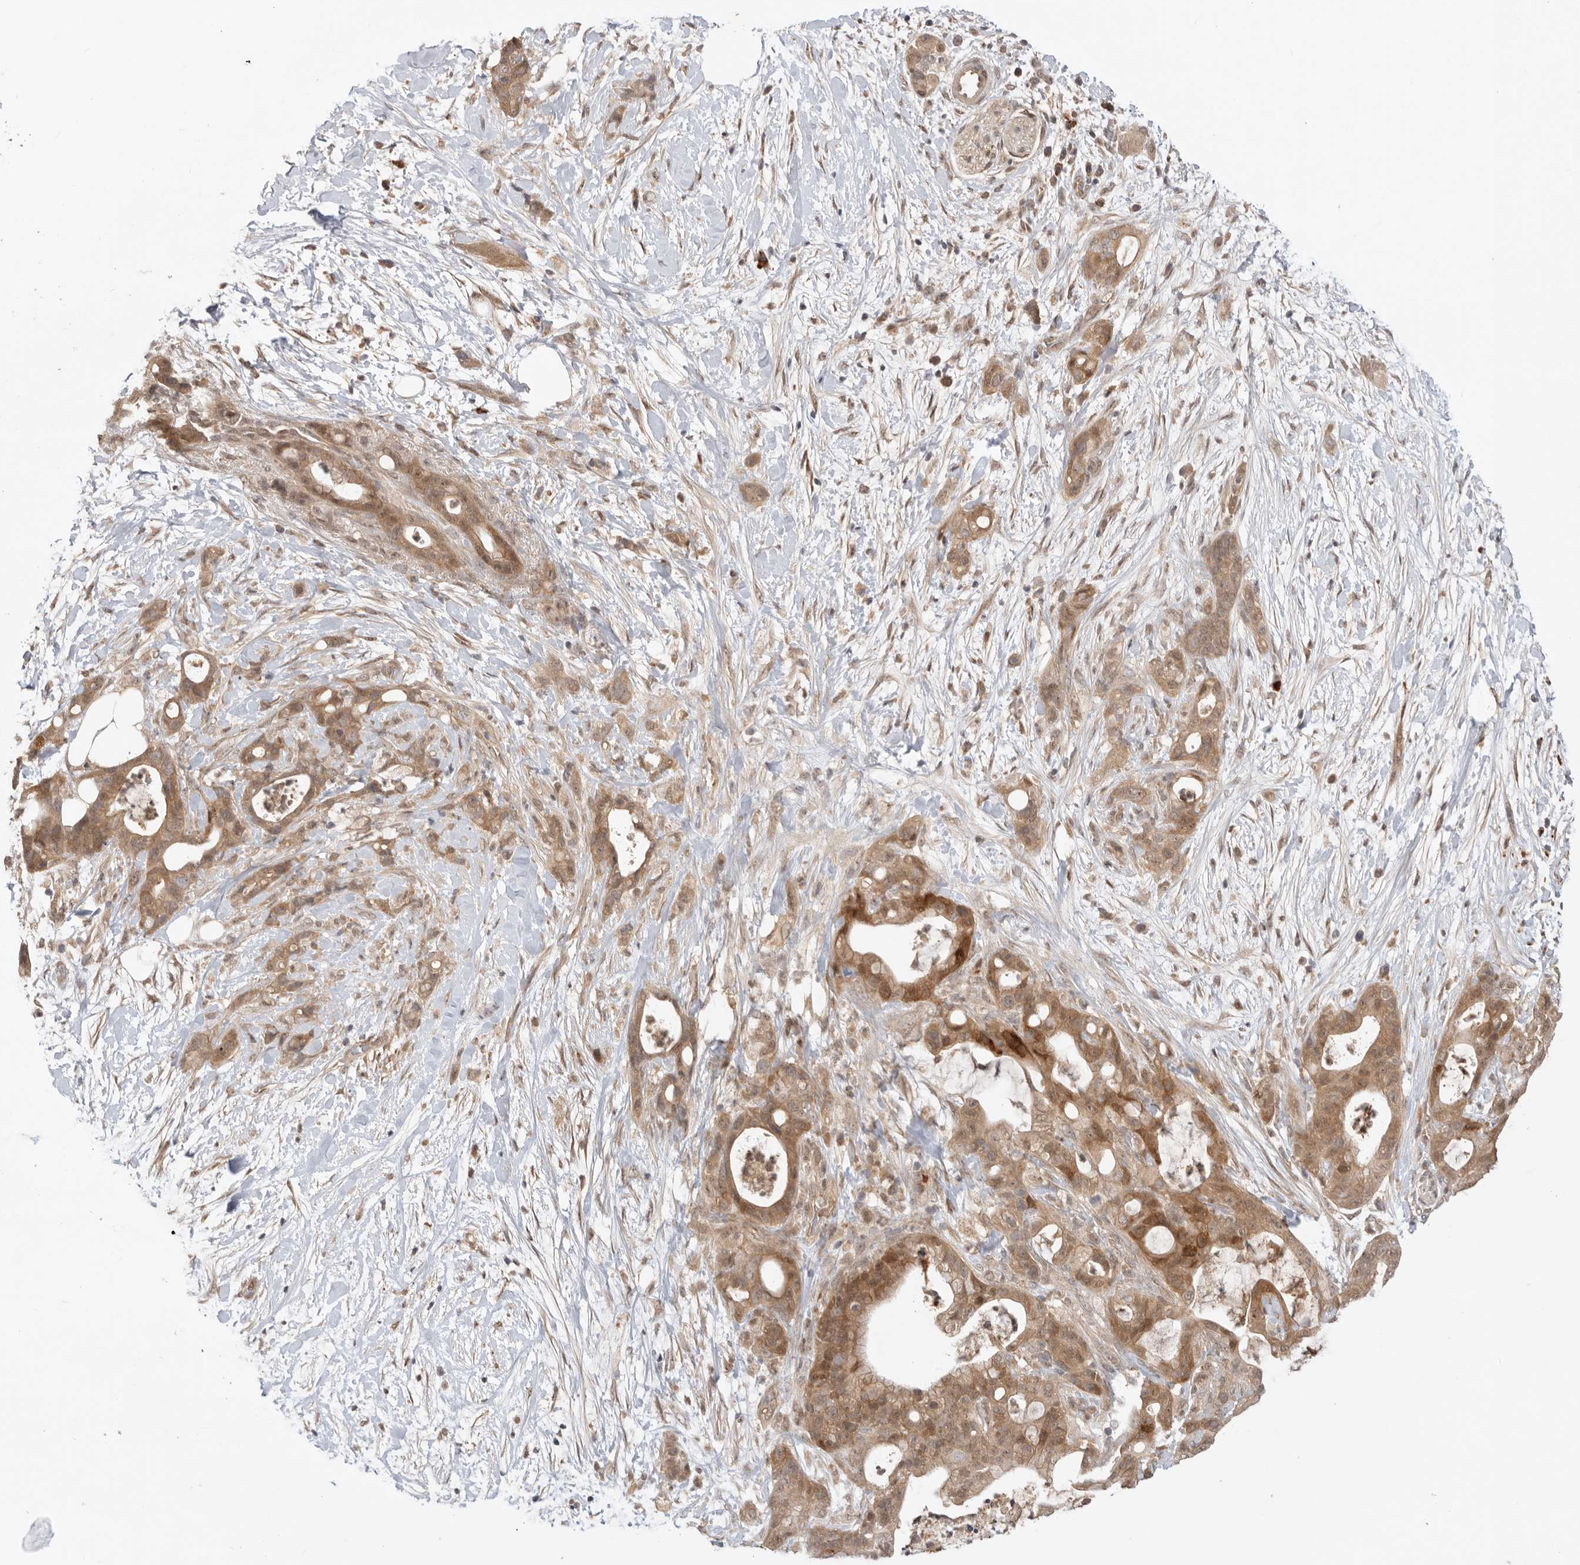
{"staining": {"intensity": "moderate", "quantity": ">75%", "location": "cytoplasmic/membranous,nuclear"}, "tissue": "pancreatic cancer", "cell_type": "Tumor cells", "image_type": "cancer", "snomed": [{"axis": "morphology", "description": "Adenocarcinoma, NOS"}, {"axis": "topography", "description": "Pancreas"}], "caption": "Immunohistochemistry (IHC) photomicrograph of pancreatic cancer (adenocarcinoma) stained for a protein (brown), which displays medium levels of moderate cytoplasmic/membranous and nuclear staining in about >75% of tumor cells.", "gene": "DCAF8", "patient": {"sex": "male", "age": 58}}